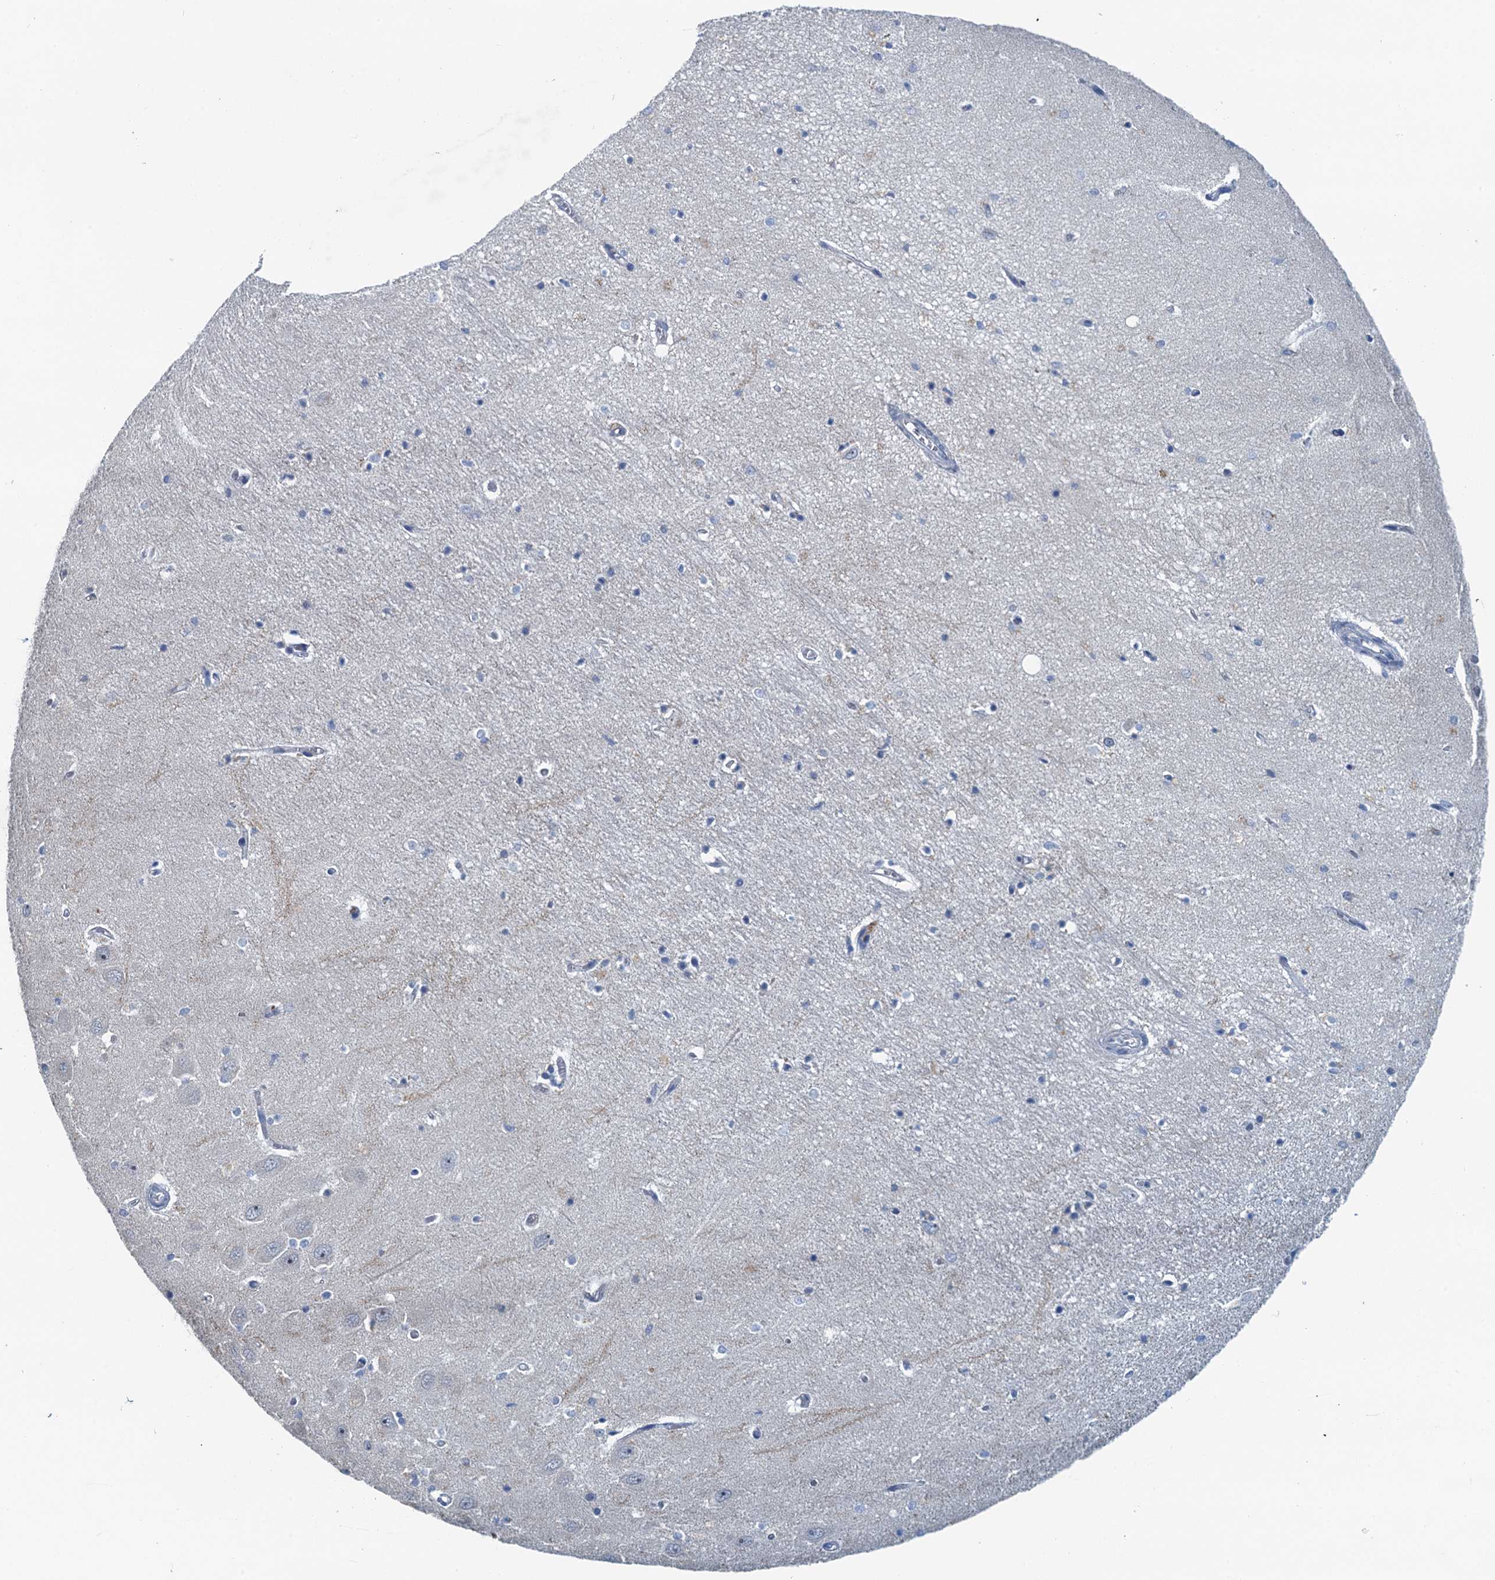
{"staining": {"intensity": "negative", "quantity": "none", "location": "none"}, "tissue": "hippocampus", "cell_type": "Glial cells", "image_type": "normal", "snomed": [{"axis": "morphology", "description": "Normal tissue, NOS"}, {"axis": "topography", "description": "Hippocampus"}], "caption": "The histopathology image reveals no staining of glial cells in benign hippocampus.", "gene": "THAP10", "patient": {"sex": "female", "age": 64}}